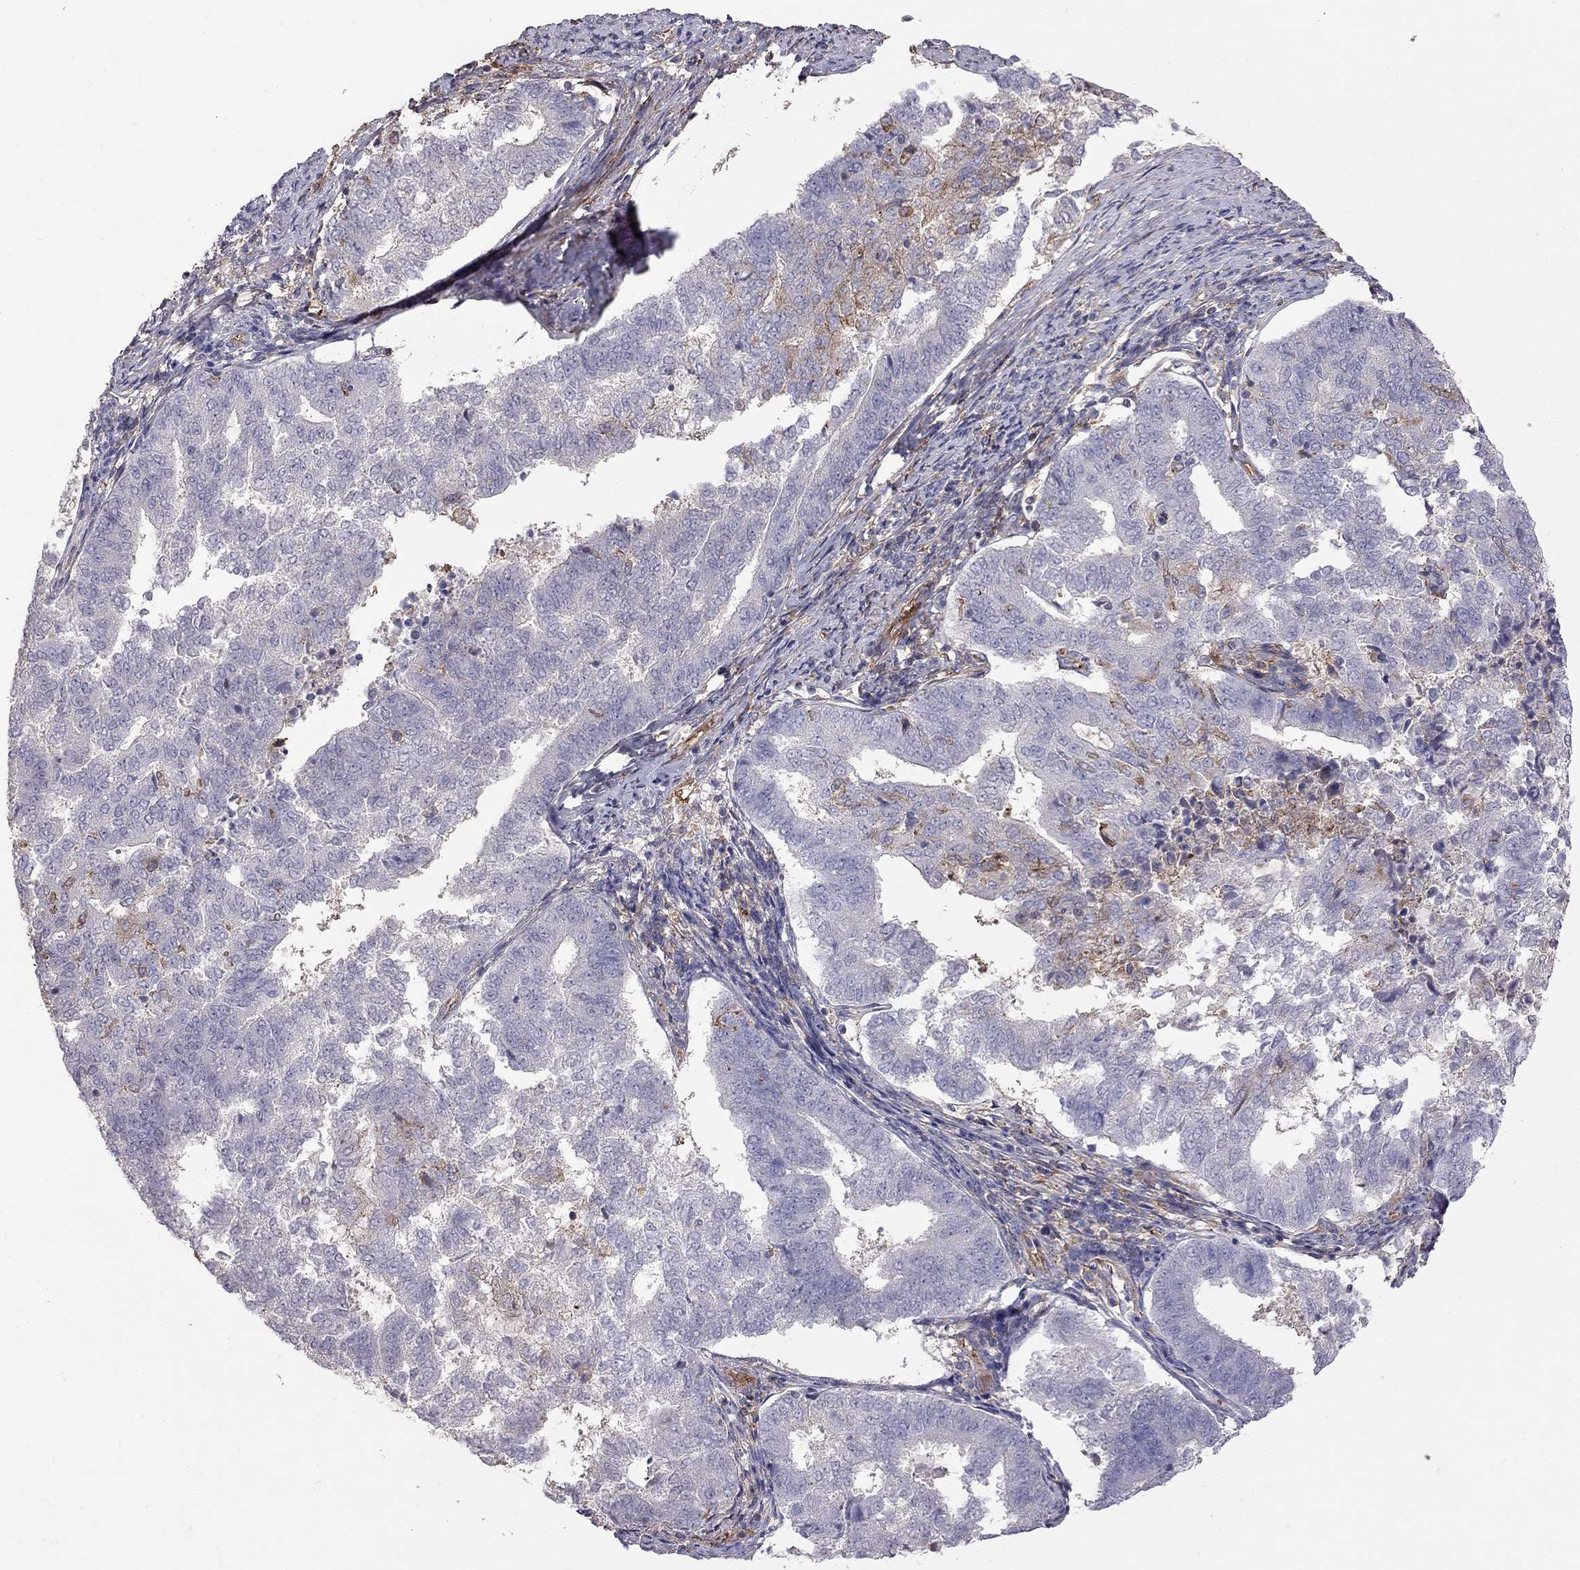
{"staining": {"intensity": "negative", "quantity": "none", "location": "none"}, "tissue": "endometrial cancer", "cell_type": "Tumor cells", "image_type": "cancer", "snomed": [{"axis": "morphology", "description": "Adenocarcinoma, NOS"}, {"axis": "topography", "description": "Endometrium"}], "caption": "DAB immunohistochemical staining of human endometrial cancer exhibits no significant expression in tumor cells.", "gene": "EIF4E3", "patient": {"sex": "female", "age": 65}}